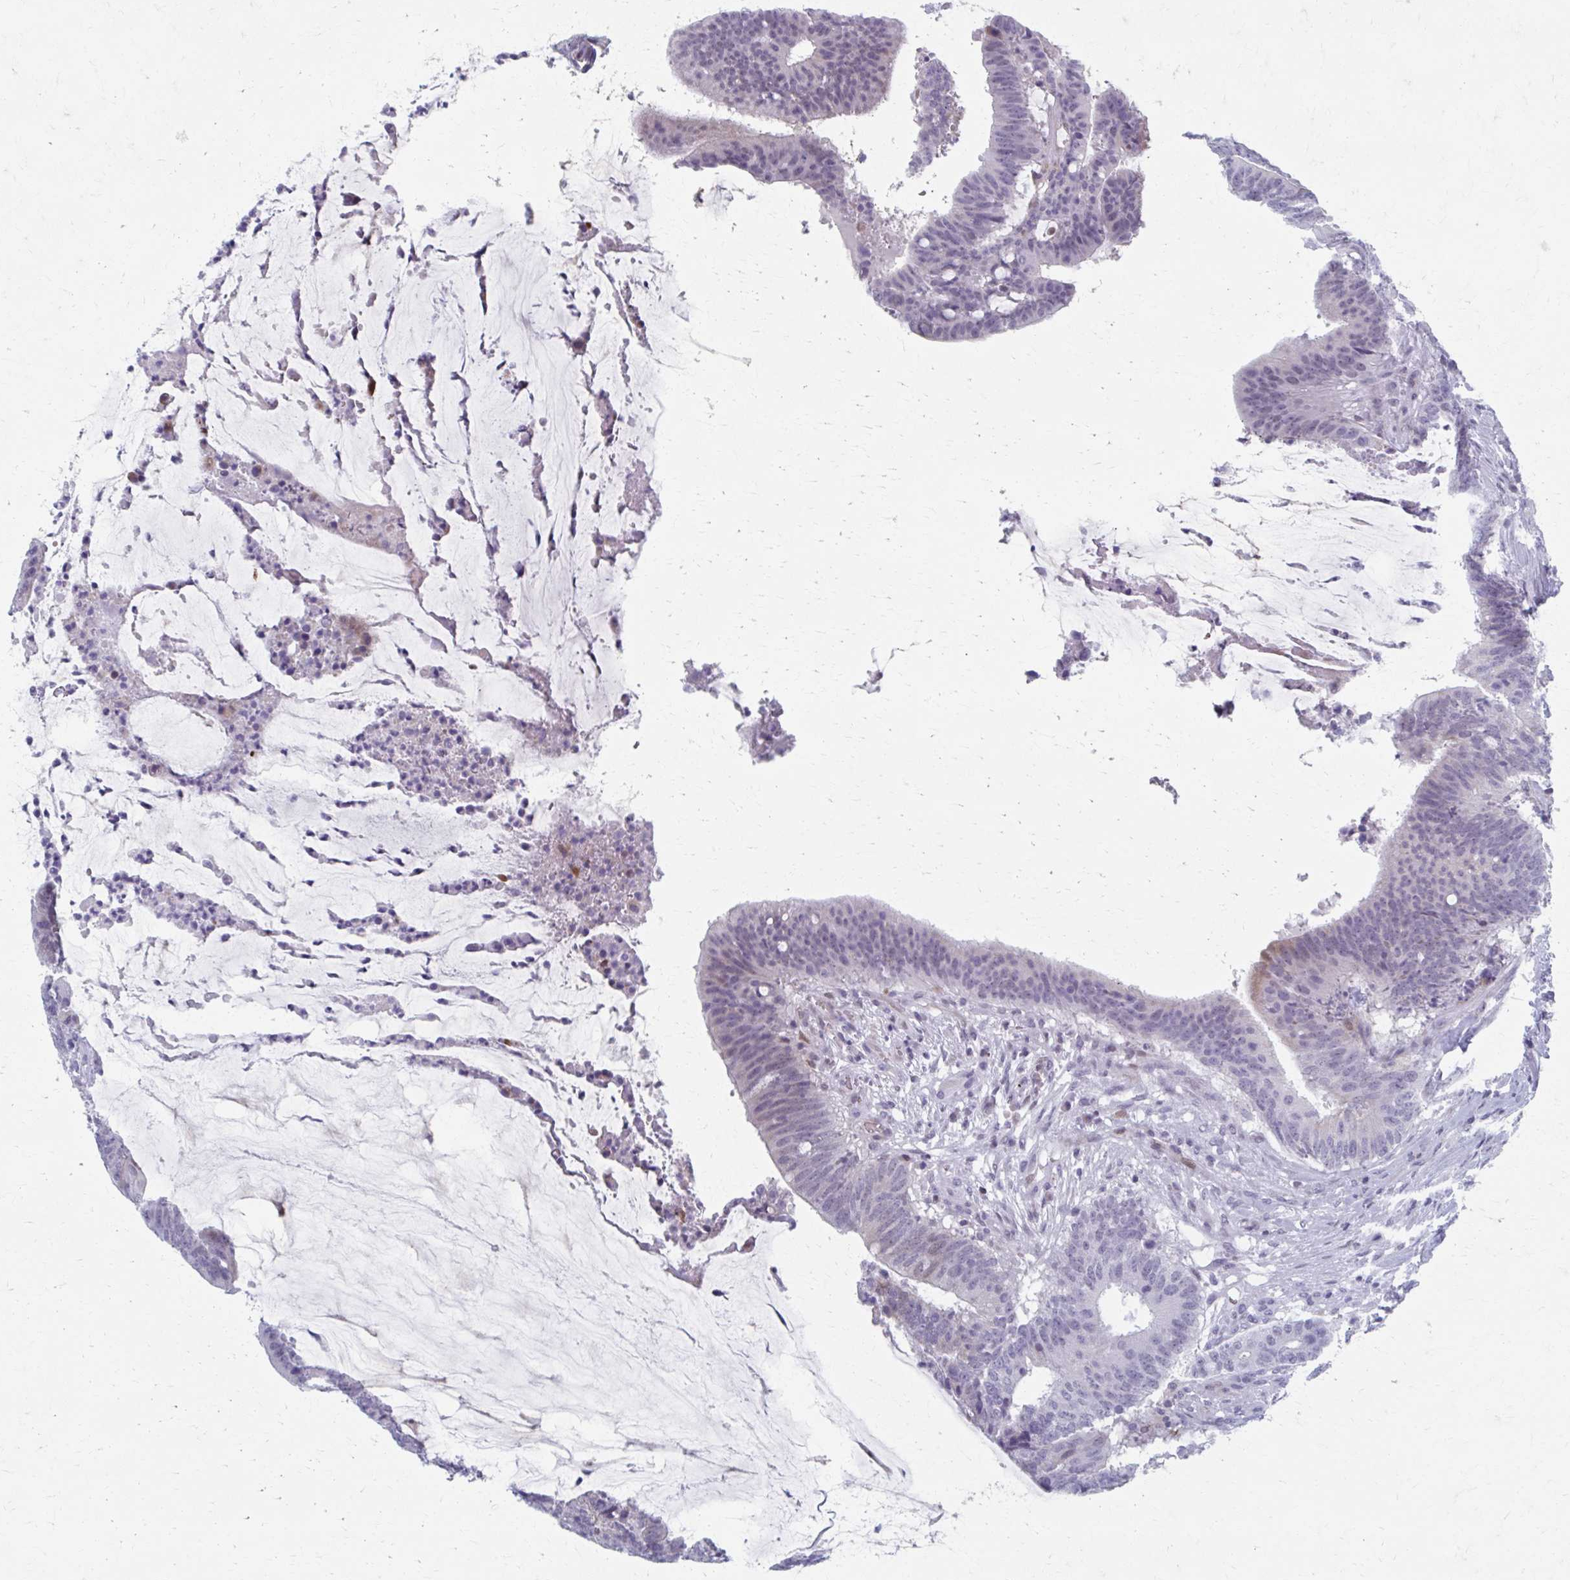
{"staining": {"intensity": "negative", "quantity": "none", "location": "none"}, "tissue": "colorectal cancer", "cell_type": "Tumor cells", "image_type": "cancer", "snomed": [{"axis": "morphology", "description": "Adenocarcinoma, NOS"}, {"axis": "topography", "description": "Colon"}], "caption": "DAB immunohistochemical staining of human adenocarcinoma (colorectal) reveals no significant positivity in tumor cells. (Brightfield microscopy of DAB (3,3'-diaminobenzidine) immunohistochemistry (IHC) at high magnification).", "gene": "ABHD16B", "patient": {"sex": "female", "age": 43}}